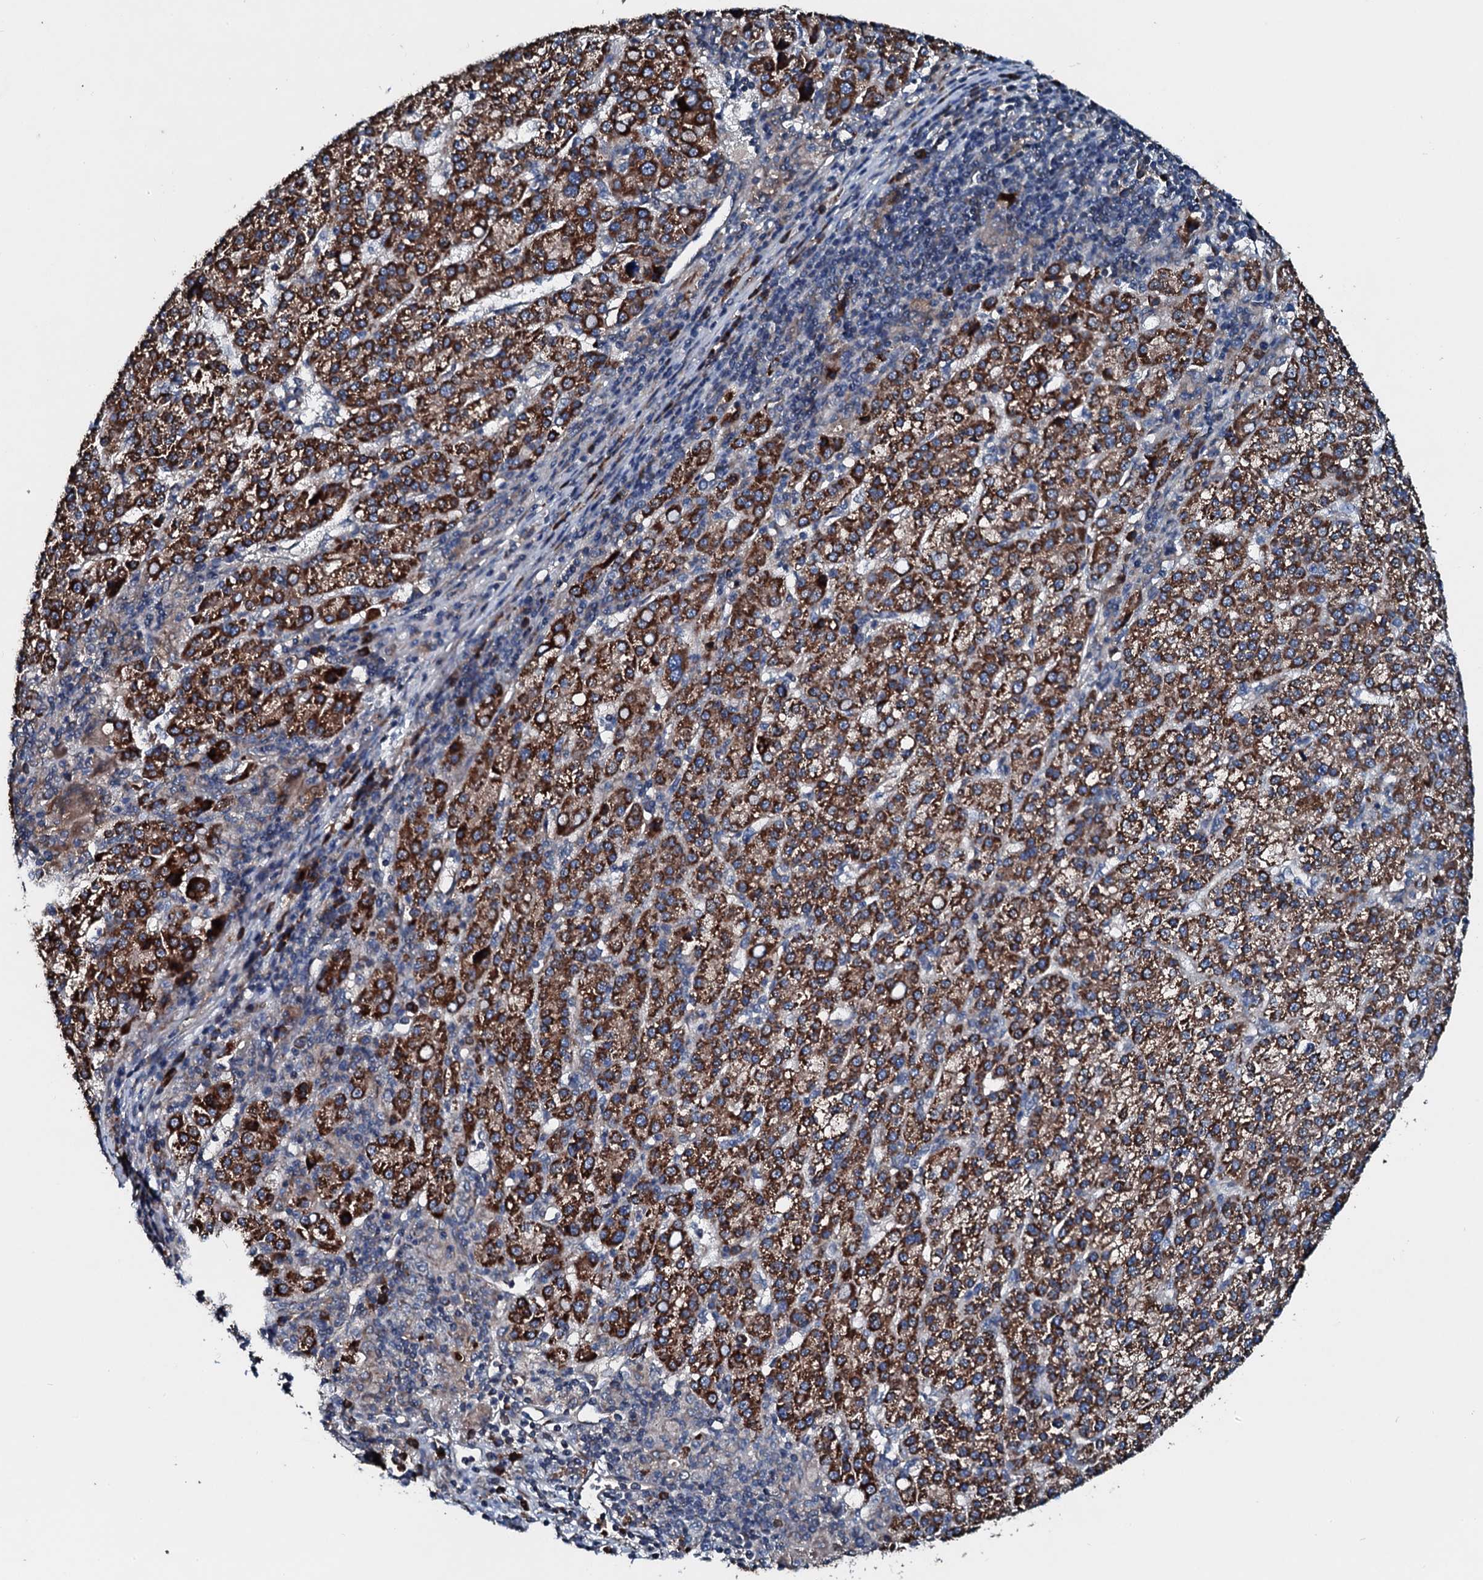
{"staining": {"intensity": "strong", "quantity": ">75%", "location": "cytoplasmic/membranous"}, "tissue": "liver cancer", "cell_type": "Tumor cells", "image_type": "cancer", "snomed": [{"axis": "morphology", "description": "Carcinoma, Hepatocellular, NOS"}, {"axis": "topography", "description": "Liver"}], "caption": "The immunohistochemical stain shows strong cytoplasmic/membranous staining in tumor cells of liver hepatocellular carcinoma tissue.", "gene": "ACSS3", "patient": {"sex": "female", "age": 58}}